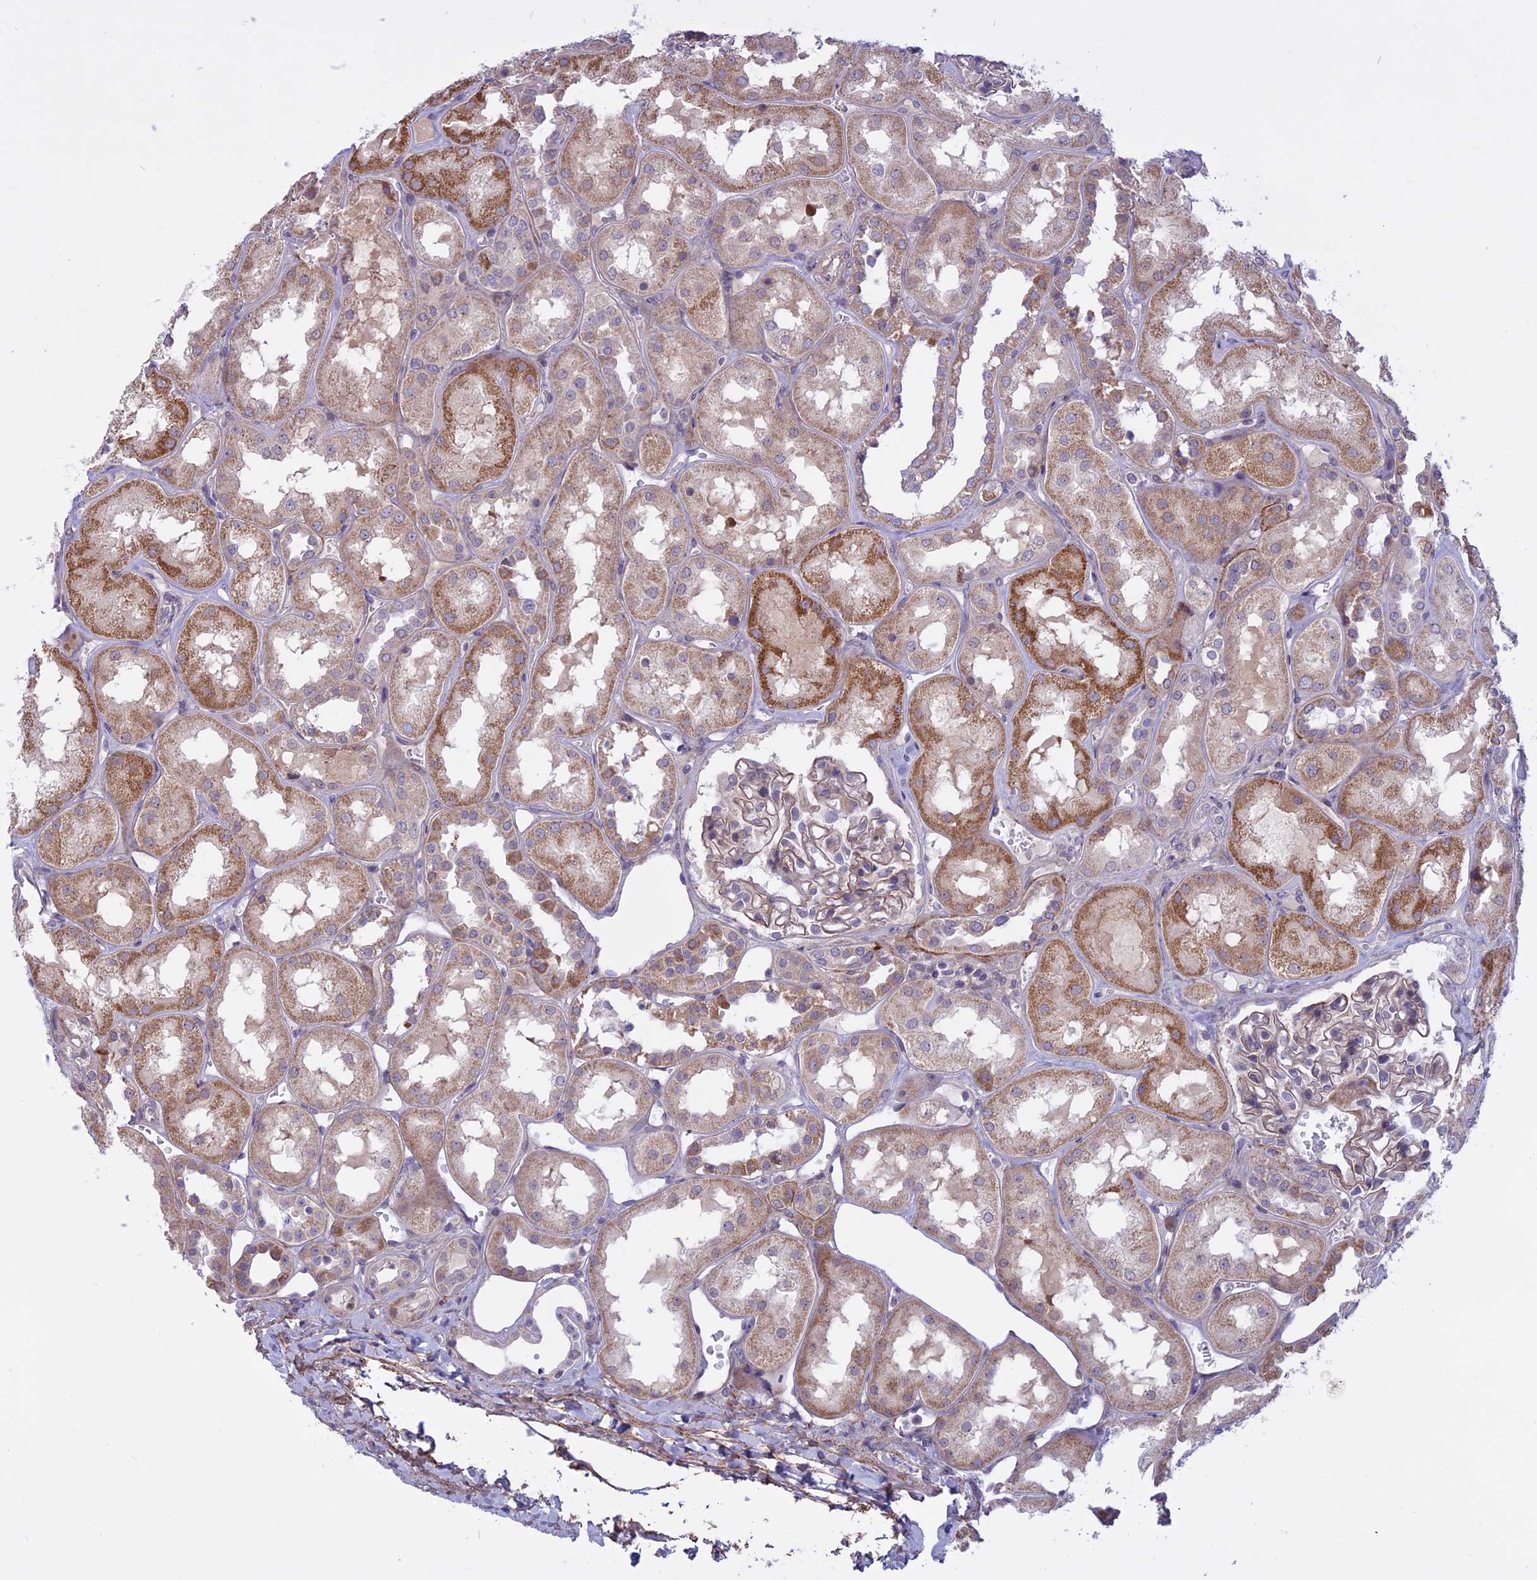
{"staining": {"intensity": "moderate", "quantity": "<25%", "location": "cytoplasmic/membranous"}, "tissue": "kidney", "cell_type": "Cells in glomeruli", "image_type": "normal", "snomed": [{"axis": "morphology", "description": "Normal tissue, NOS"}, {"axis": "topography", "description": "Kidney"}], "caption": "Human kidney stained for a protein (brown) displays moderate cytoplasmic/membranous positive staining in about <25% of cells in glomeruli.", "gene": "SPHKAP", "patient": {"sex": "male", "age": 70}}